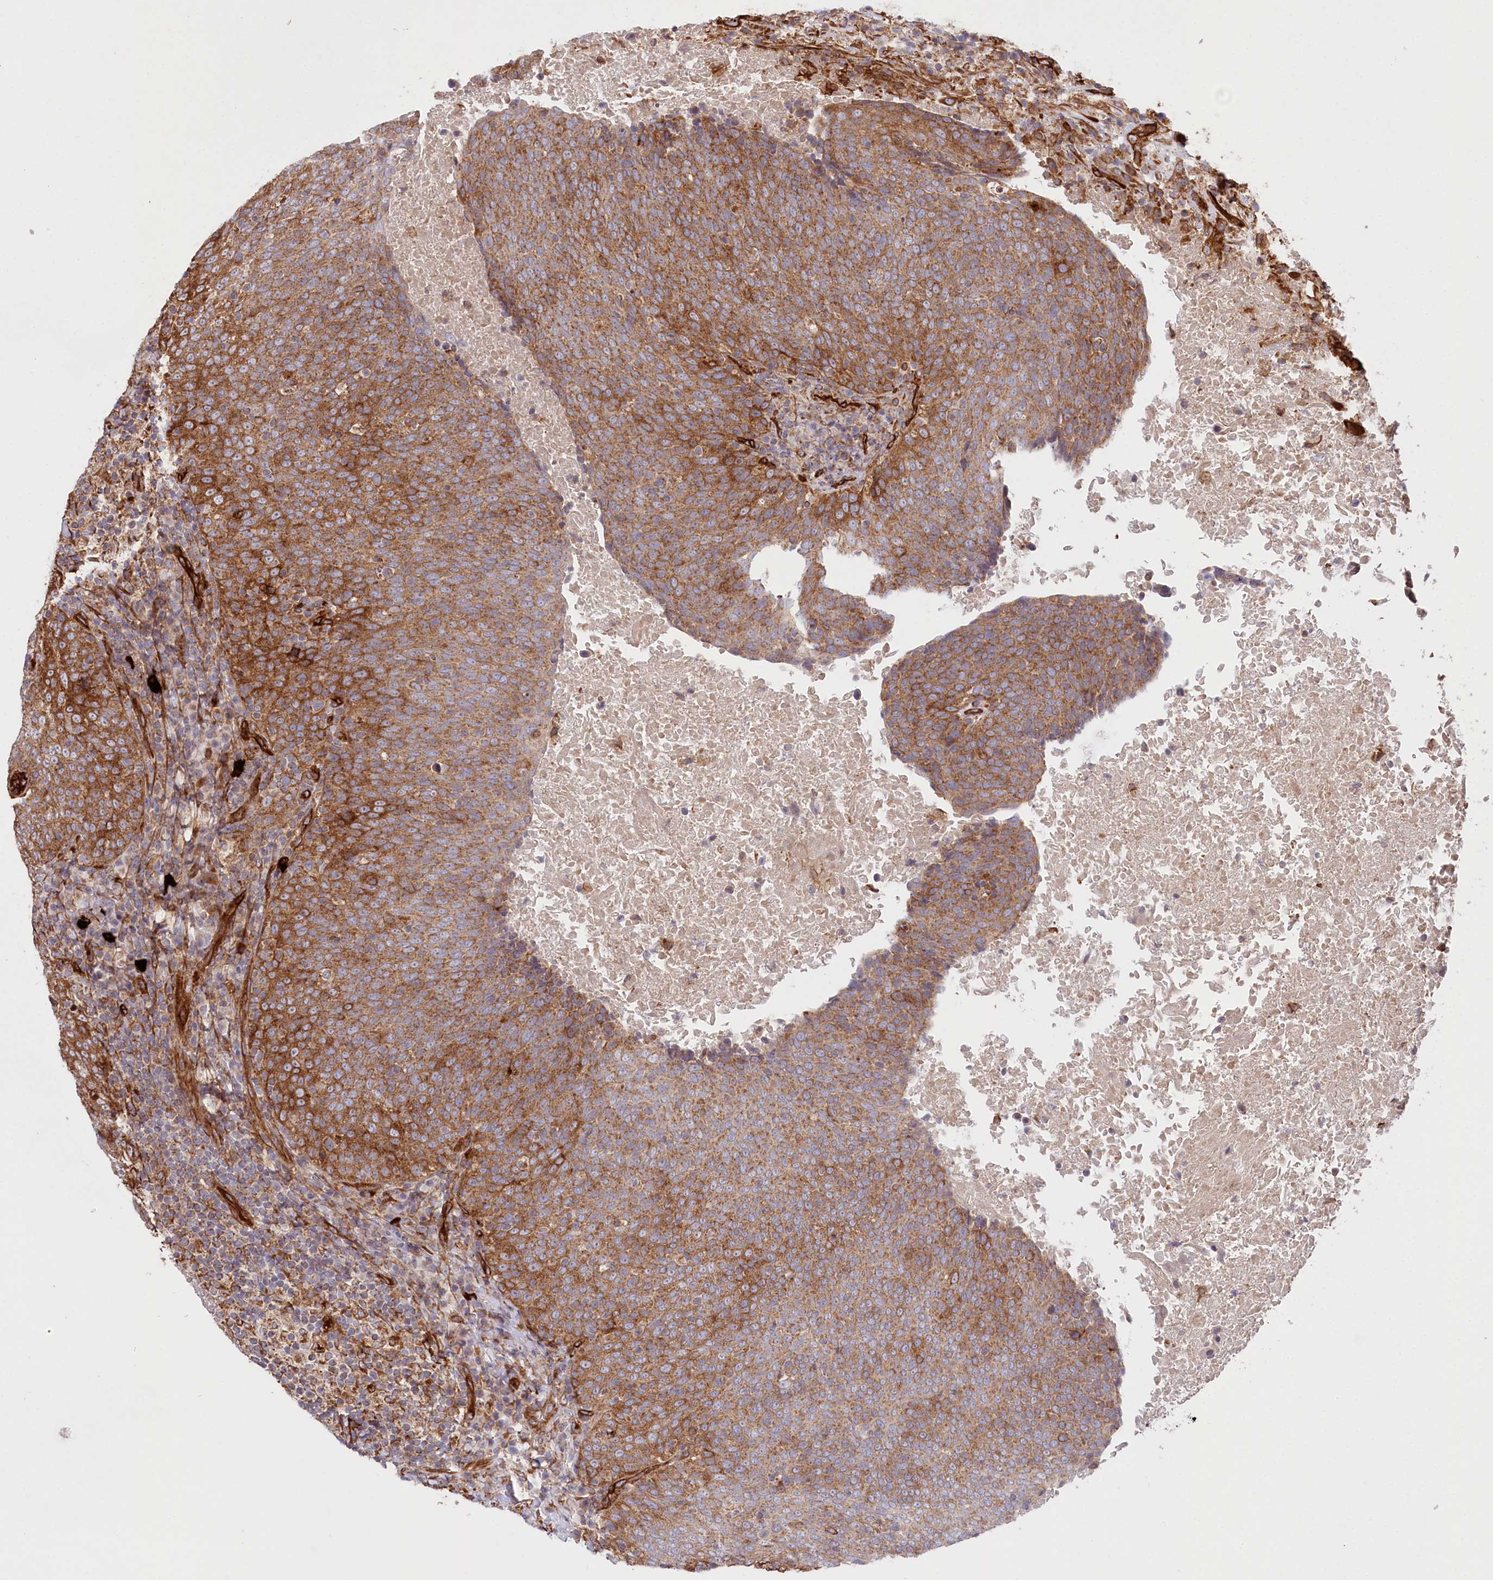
{"staining": {"intensity": "moderate", "quantity": ">75%", "location": "cytoplasmic/membranous"}, "tissue": "head and neck cancer", "cell_type": "Tumor cells", "image_type": "cancer", "snomed": [{"axis": "morphology", "description": "Squamous cell carcinoma, NOS"}, {"axis": "morphology", "description": "Squamous cell carcinoma, metastatic, NOS"}, {"axis": "topography", "description": "Lymph node"}, {"axis": "topography", "description": "Head-Neck"}], "caption": "IHC of human squamous cell carcinoma (head and neck) shows medium levels of moderate cytoplasmic/membranous staining in about >75% of tumor cells. (DAB (3,3'-diaminobenzidine) IHC, brown staining for protein, blue staining for nuclei).", "gene": "MTPAP", "patient": {"sex": "male", "age": 62}}